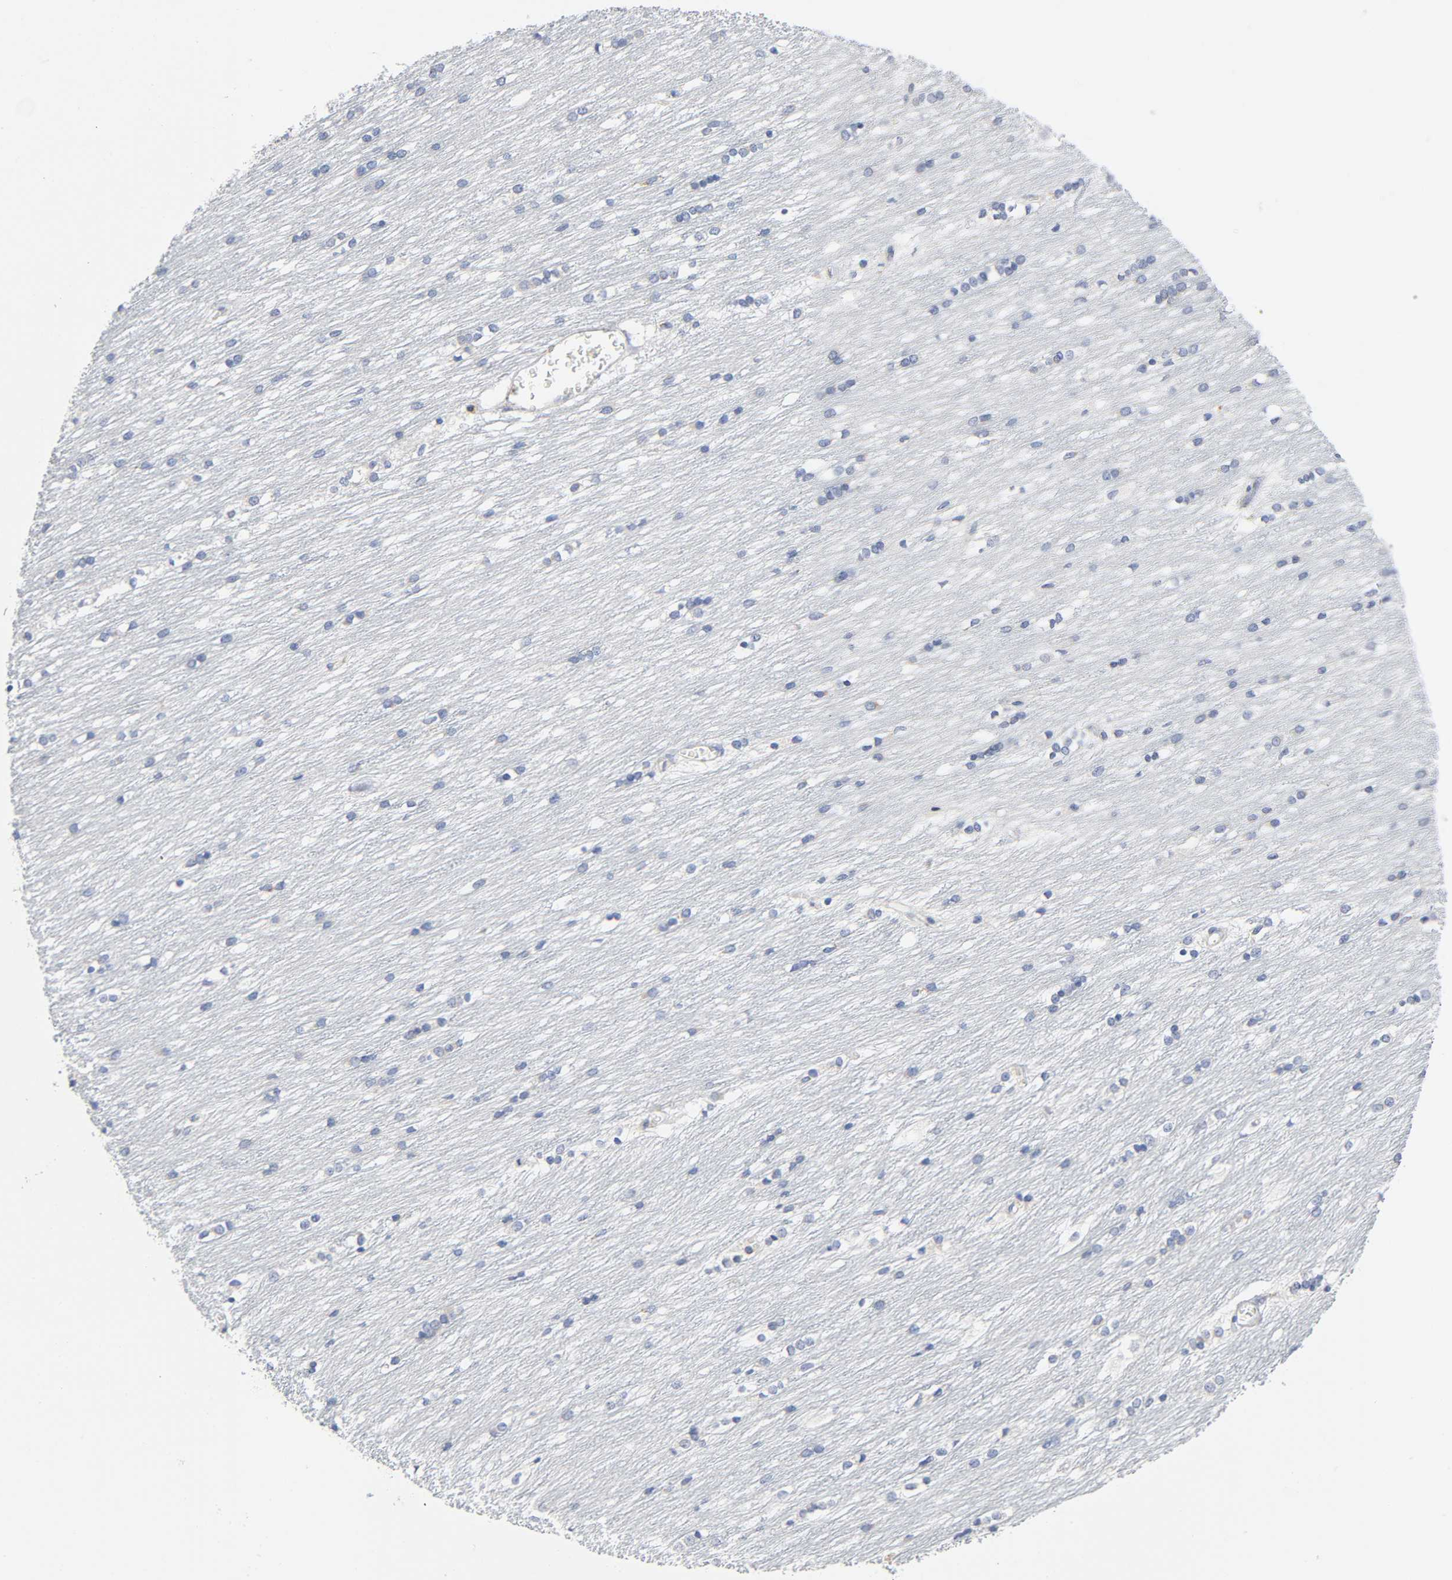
{"staining": {"intensity": "weak", "quantity": "<25%", "location": "cytoplasmic/membranous"}, "tissue": "caudate", "cell_type": "Glial cells", "image_type": "normal", "snomed": [{"axis": "morphology", "description": "Normal tissue, NOS"}, {"axis": "topography", "description": "Lateral ventricle wall"}], "caption": "Human caudate stained for a protein using immunohistochemistry (IHC) demonstrates no staining in glial cells.", "gene": "BAK1", "patient": {"sex": "female", "age": 19}}